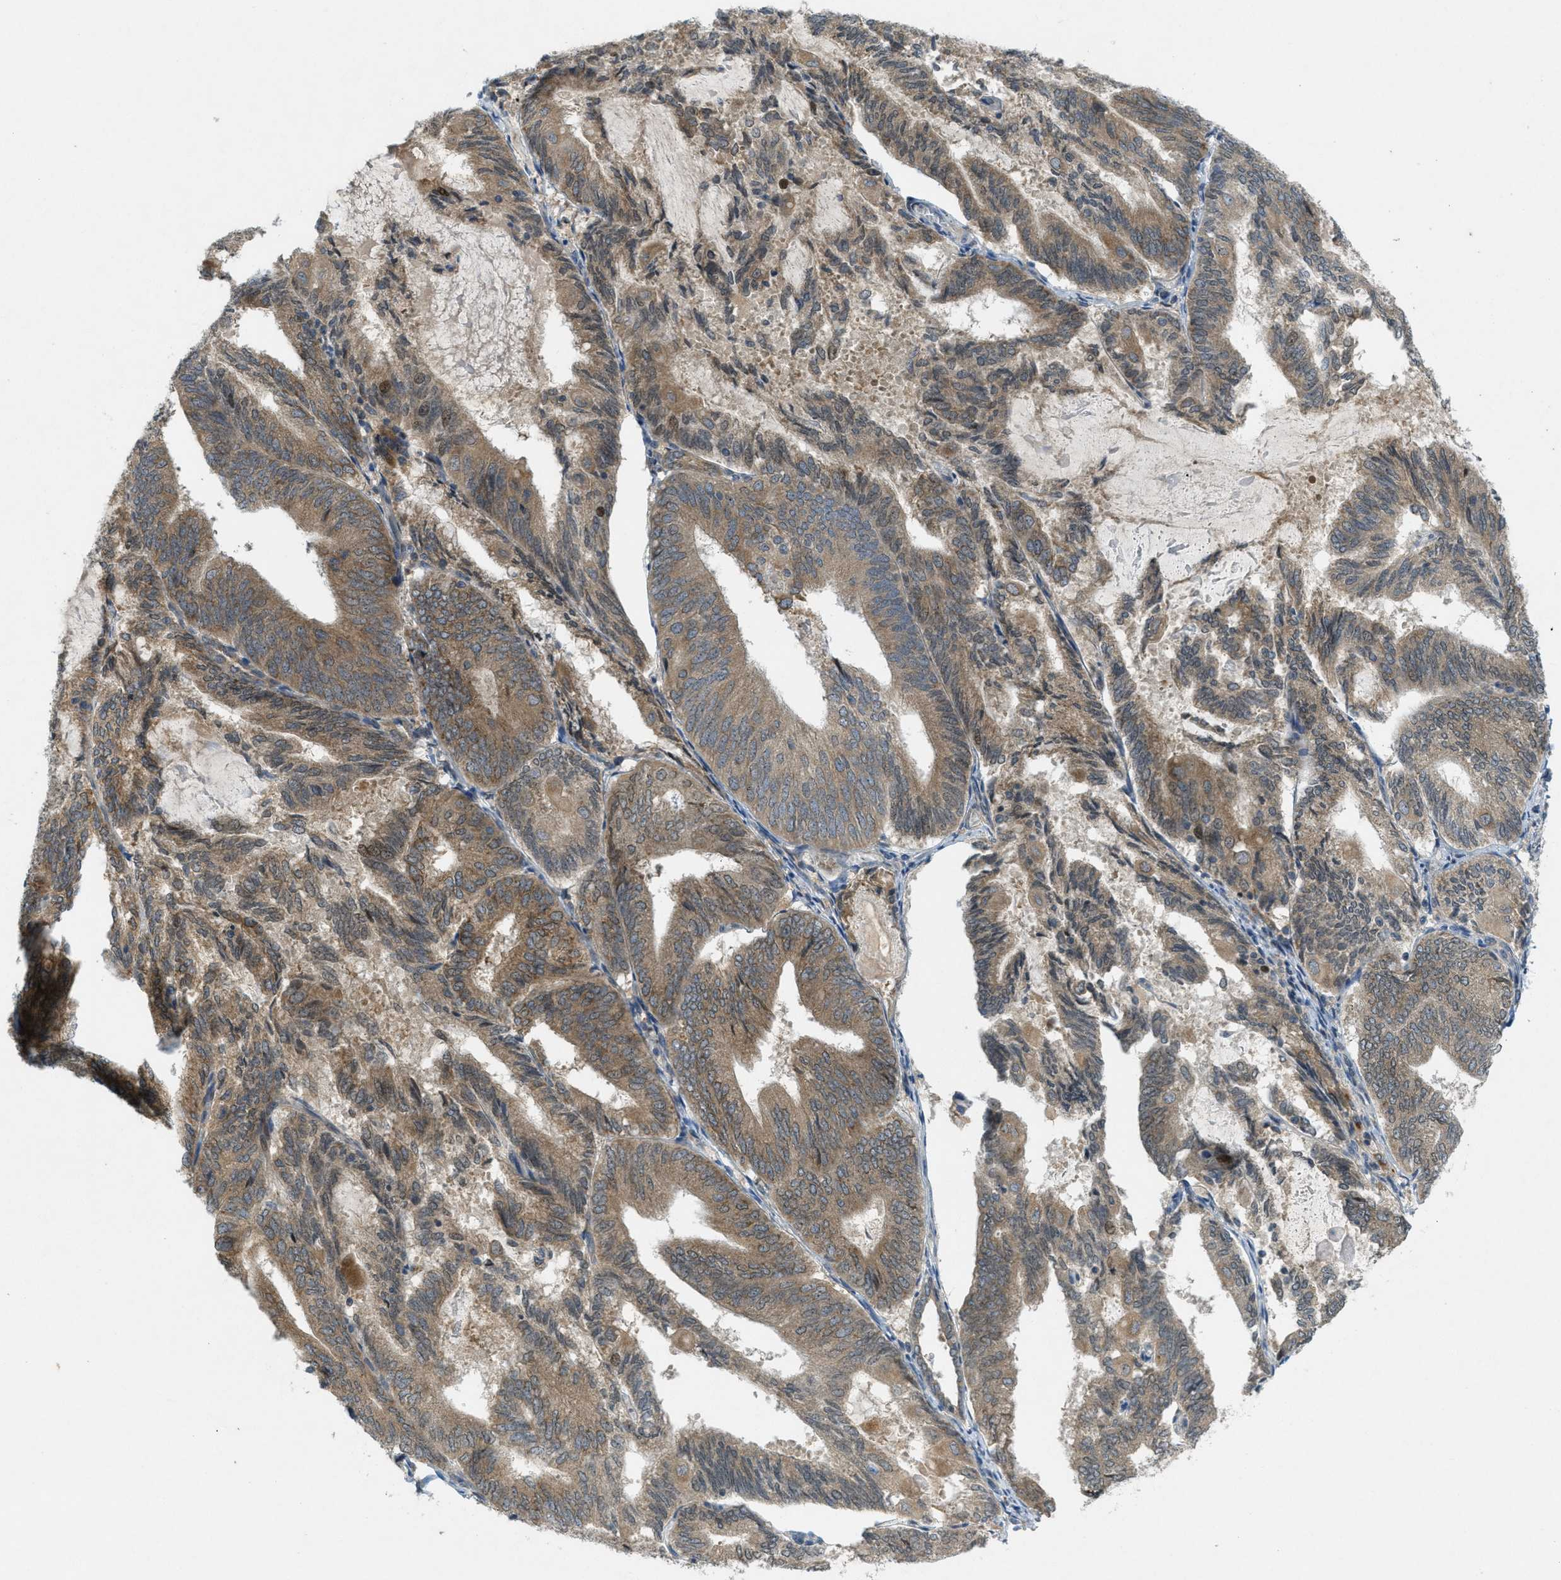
{"staining": {"intensity": "moderate", "quantity": ">75%", "location": "cytoplasmic/membranous"}, "tissue": "endometrial cancer", "cell_type": "Tumor cells", "image_type": "cancer", "snomed": [{"axis": "morphology", "description": "Adenocarcinoma, NOS"}, {"axis": "topography", "description": "Endometrium"}], "caption": "The immunohistochemical stain highlights moderate cytoplasmic/membranous staining in tumor cells of endometrial cancer (adenocarcinoma) tissue. (brown staining indicates protein expression, while blue staining denotes nuclei).", "gene": "SIGMAR1", "patient": {"sex": "female", "age": 81}}